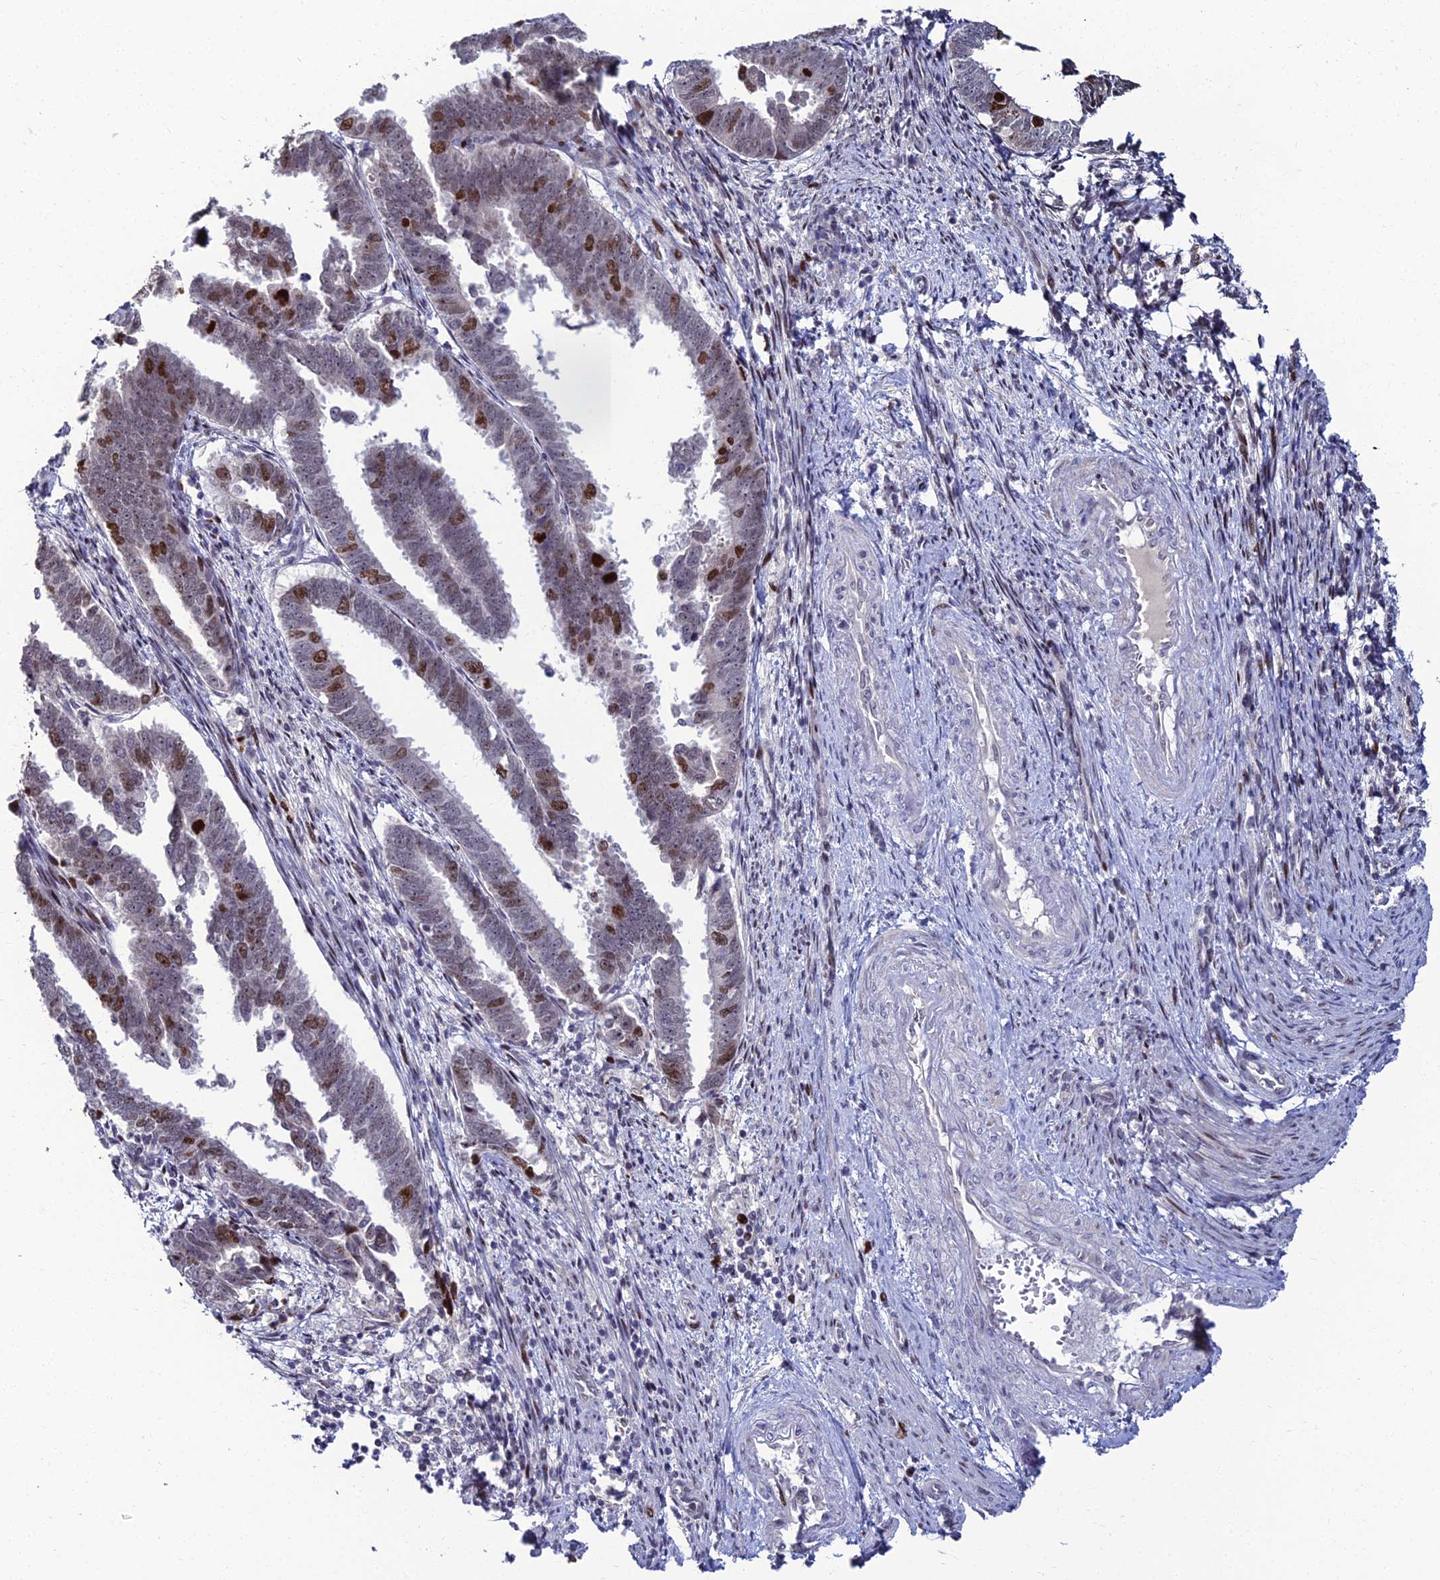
{"staining": {"intensity": "strong", "quantity": "<25%", "location": "nuclear"}, "tissue": "endometrial cancer", "cell_type": "Tumor cells", "image_type": "cancer", "snomed": [{"axis": "morphology", "description": "Adenocarcinoma, NOS"}, {"axis": "topography", "description": "Endometrium"}], "caption": "Endometrial cancer stained with DAB (3,3'-diaminobenzidine) IHC demonstrates medium levels of strong nuclear positivity in about <25% of tumor cells.", "gene": "TAF9B", "patient": {"sex": "female", "age": 75}}